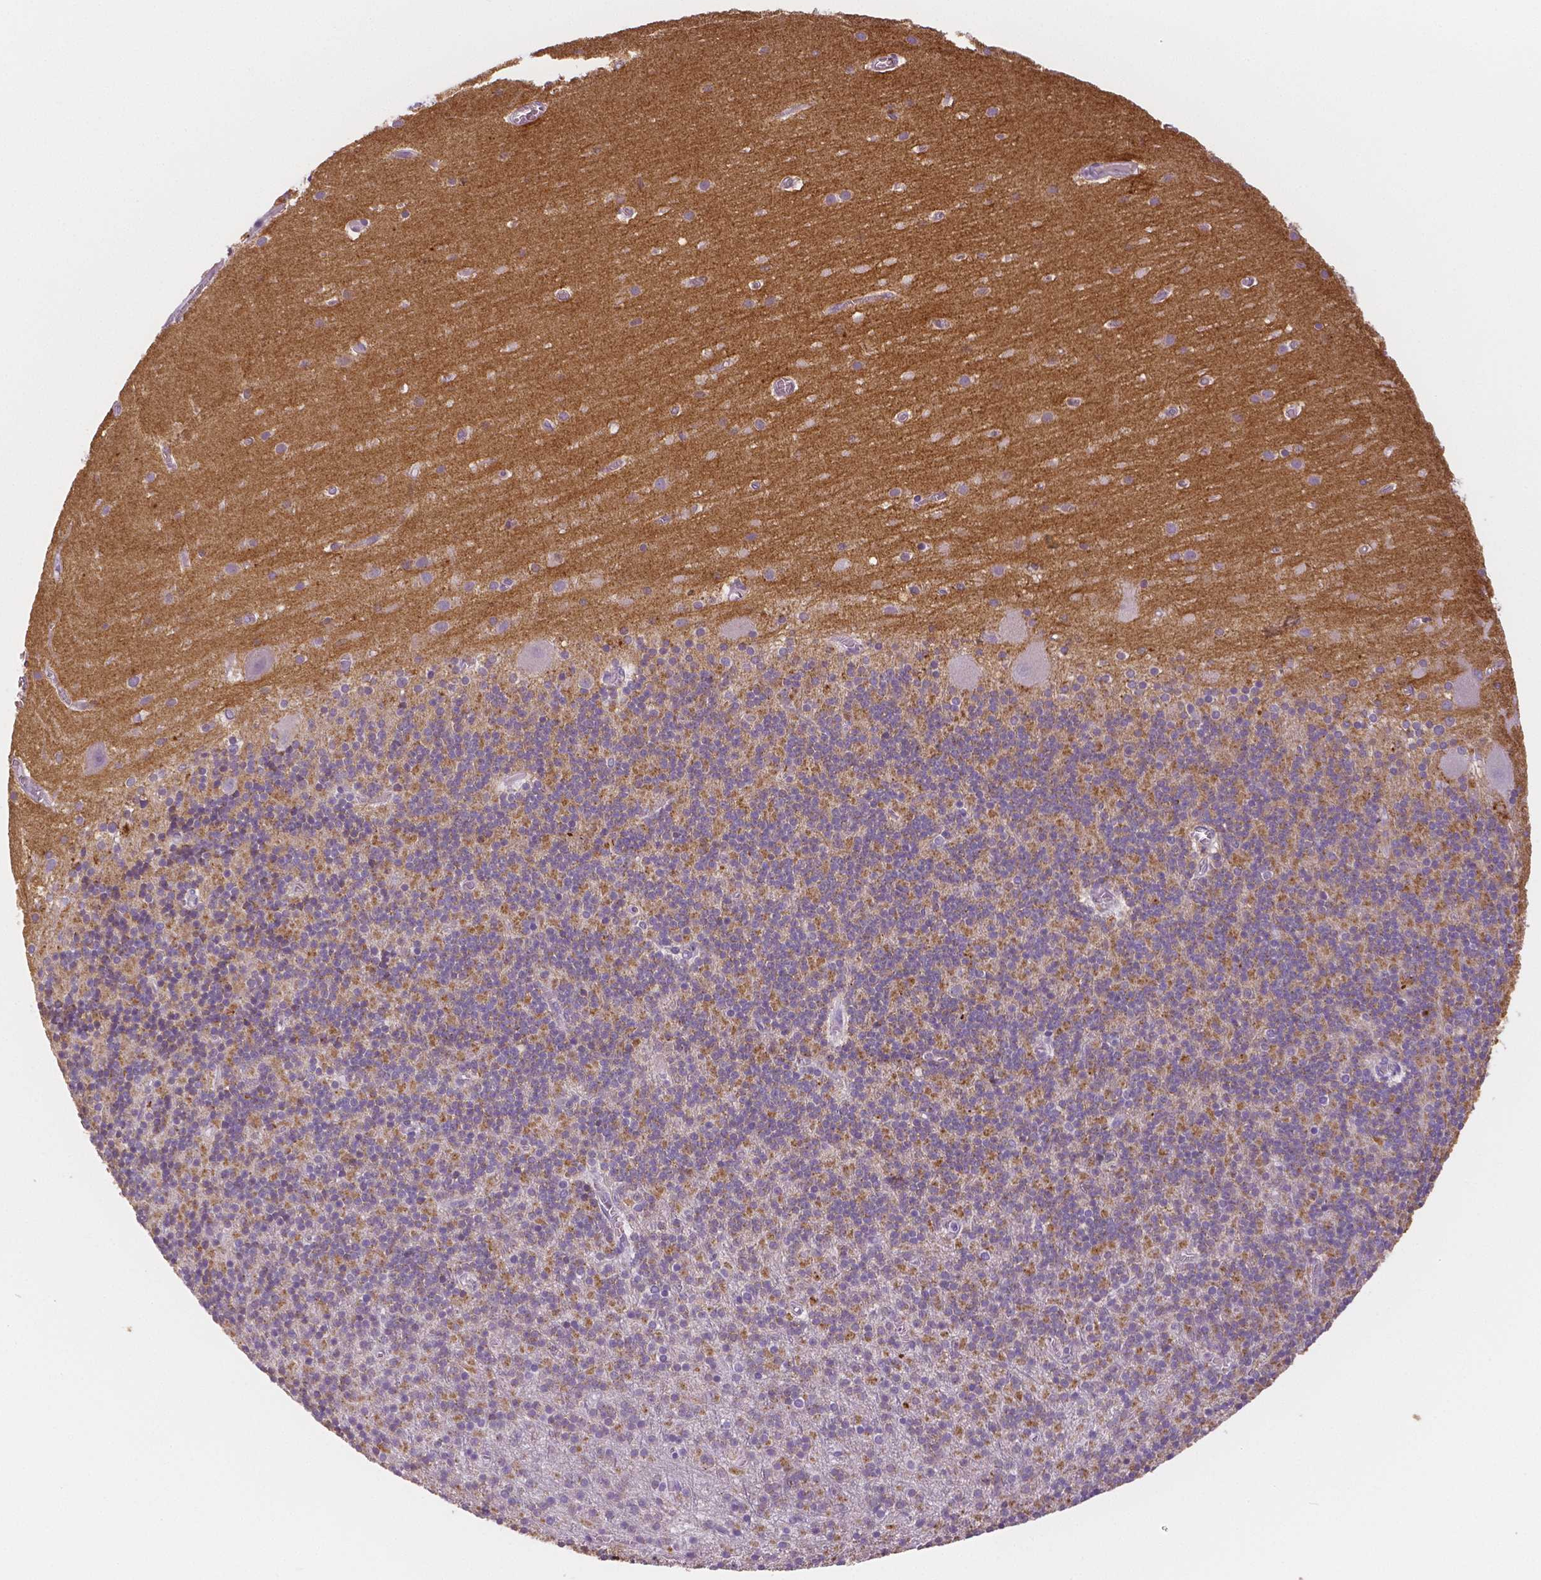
{"staining": {"intensity": "moderate", "quantity": "25%-75%", "location": "cytoplasmic/membranous"}, "tissue": "cerebellum", "cell_type": "Cells in granular layer", "image_type": "normal", "snomed": [{"axis": "morphology", "description": "Normal tissue, NOS"}, {"axis": "topography", "description": "Cerebellum"}], "caption": "Immunohistochemistry staining of benign cerebellum, which demonstrates medium levels of moderate cytoplasmic/membranous positivity in about 25%-75% of cells in granular layer indicating moderate cytoplasmic/membranous protein positivity. The staining was performed using DAB (brown) for protein detection and nuclei were counterstained in hematoxylin (blue).", "gene": "TSPAN7", "patient": {"sex": "male", "age": 70}}